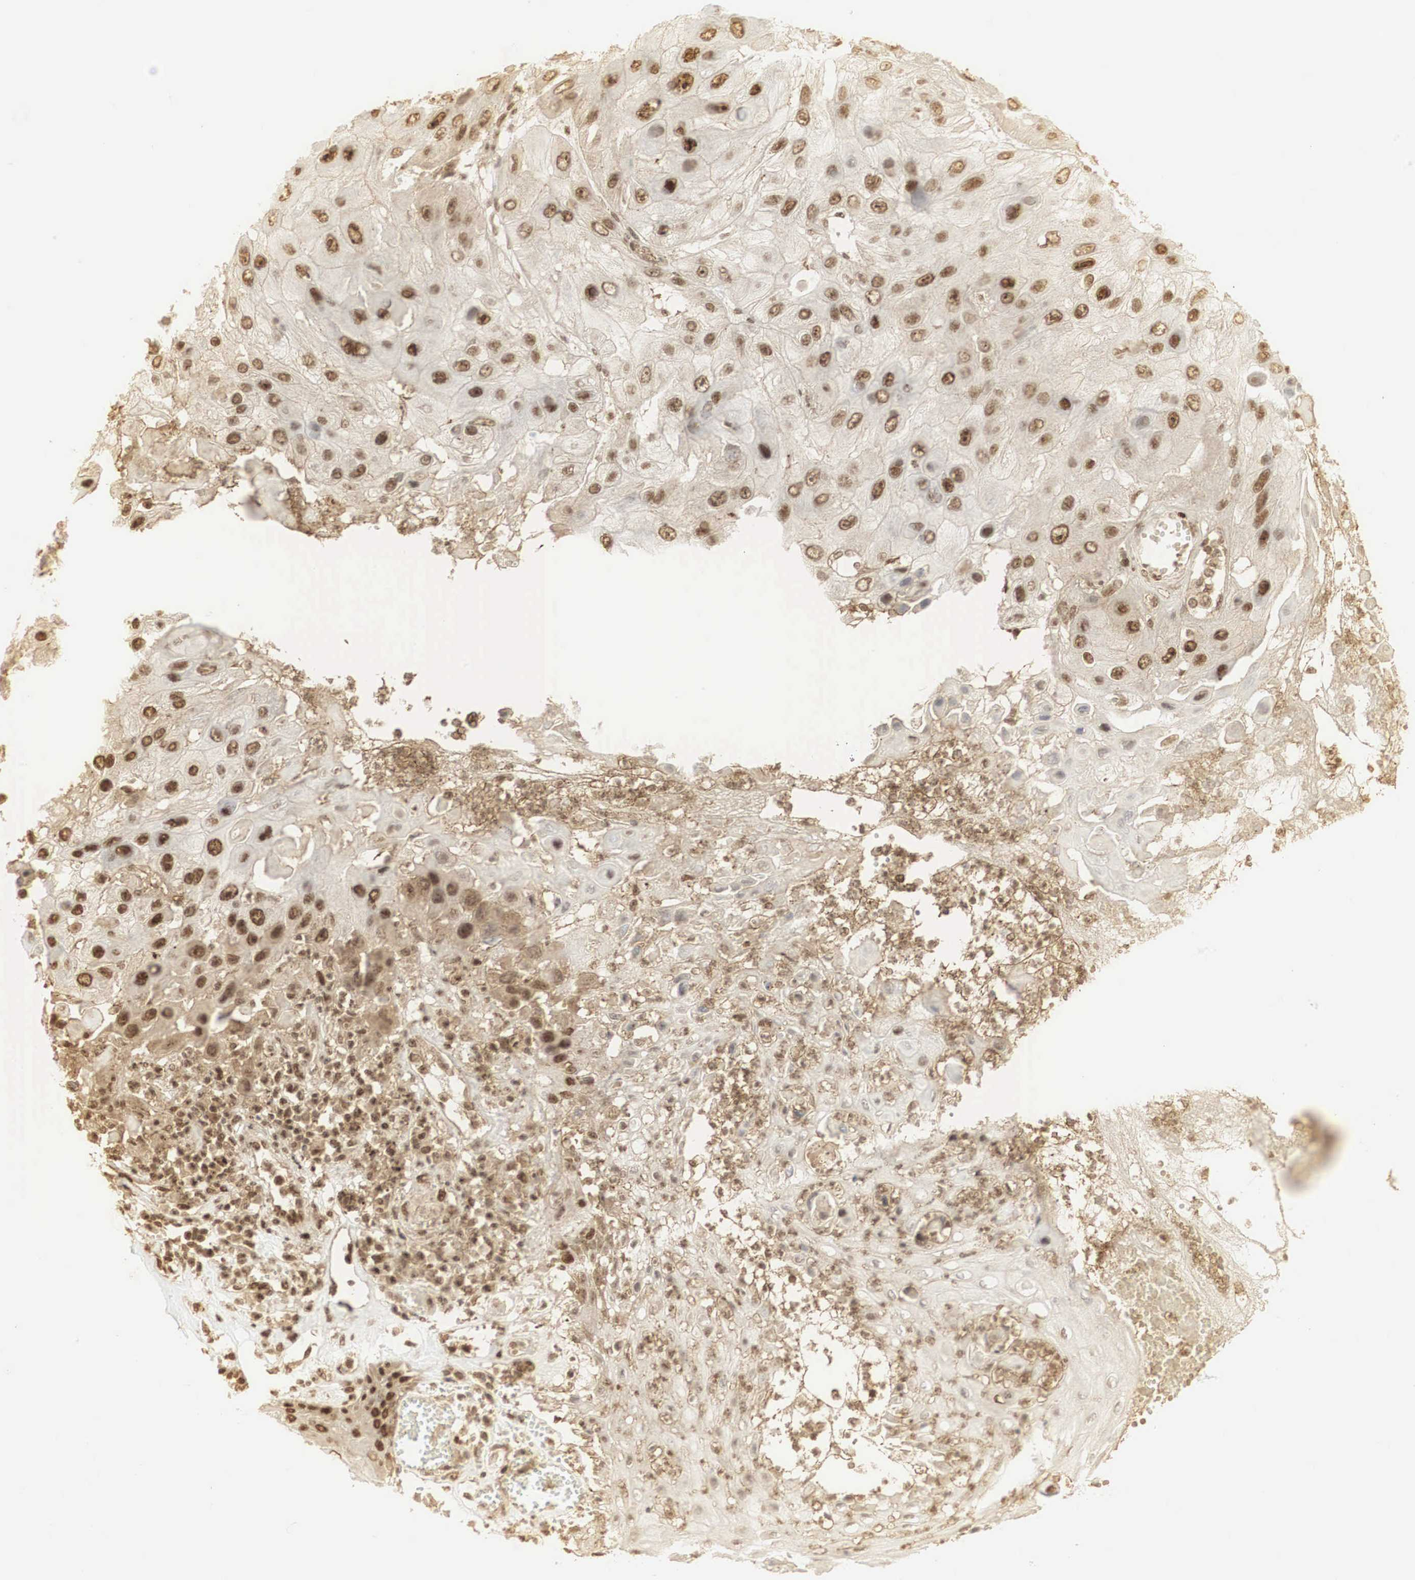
{"staining": {"intensity": "moderate", "quantity": ">75%", "location": "cytoplasmic/membranous,nuclear"}, "tissue": "skin cancer", "cell_type": "Tumor cells", "image_type": "cancer", "snomed": [{"axis": "morphology", "description": "Squamous cell carcinoma, NOS"}, {"axis": "topography", "description": "Skin"}, {"axis": "topography", "description": "Anal"}], "caption": "Immunohistochemistry histopathology image of neoplastic tissue: skin cancer (squamous cell carcinoma) stained using immunohistochemistry (IHC) displays medium levels of moderate protein expression localized specifically in the cytoplasmic/membranous and nuclear of tumor cells, appearing as a cytoplasmic/membranous and nuclear brown color.", "gene": "RNF113A", "patient": {"sex": "male", "age": 61}}